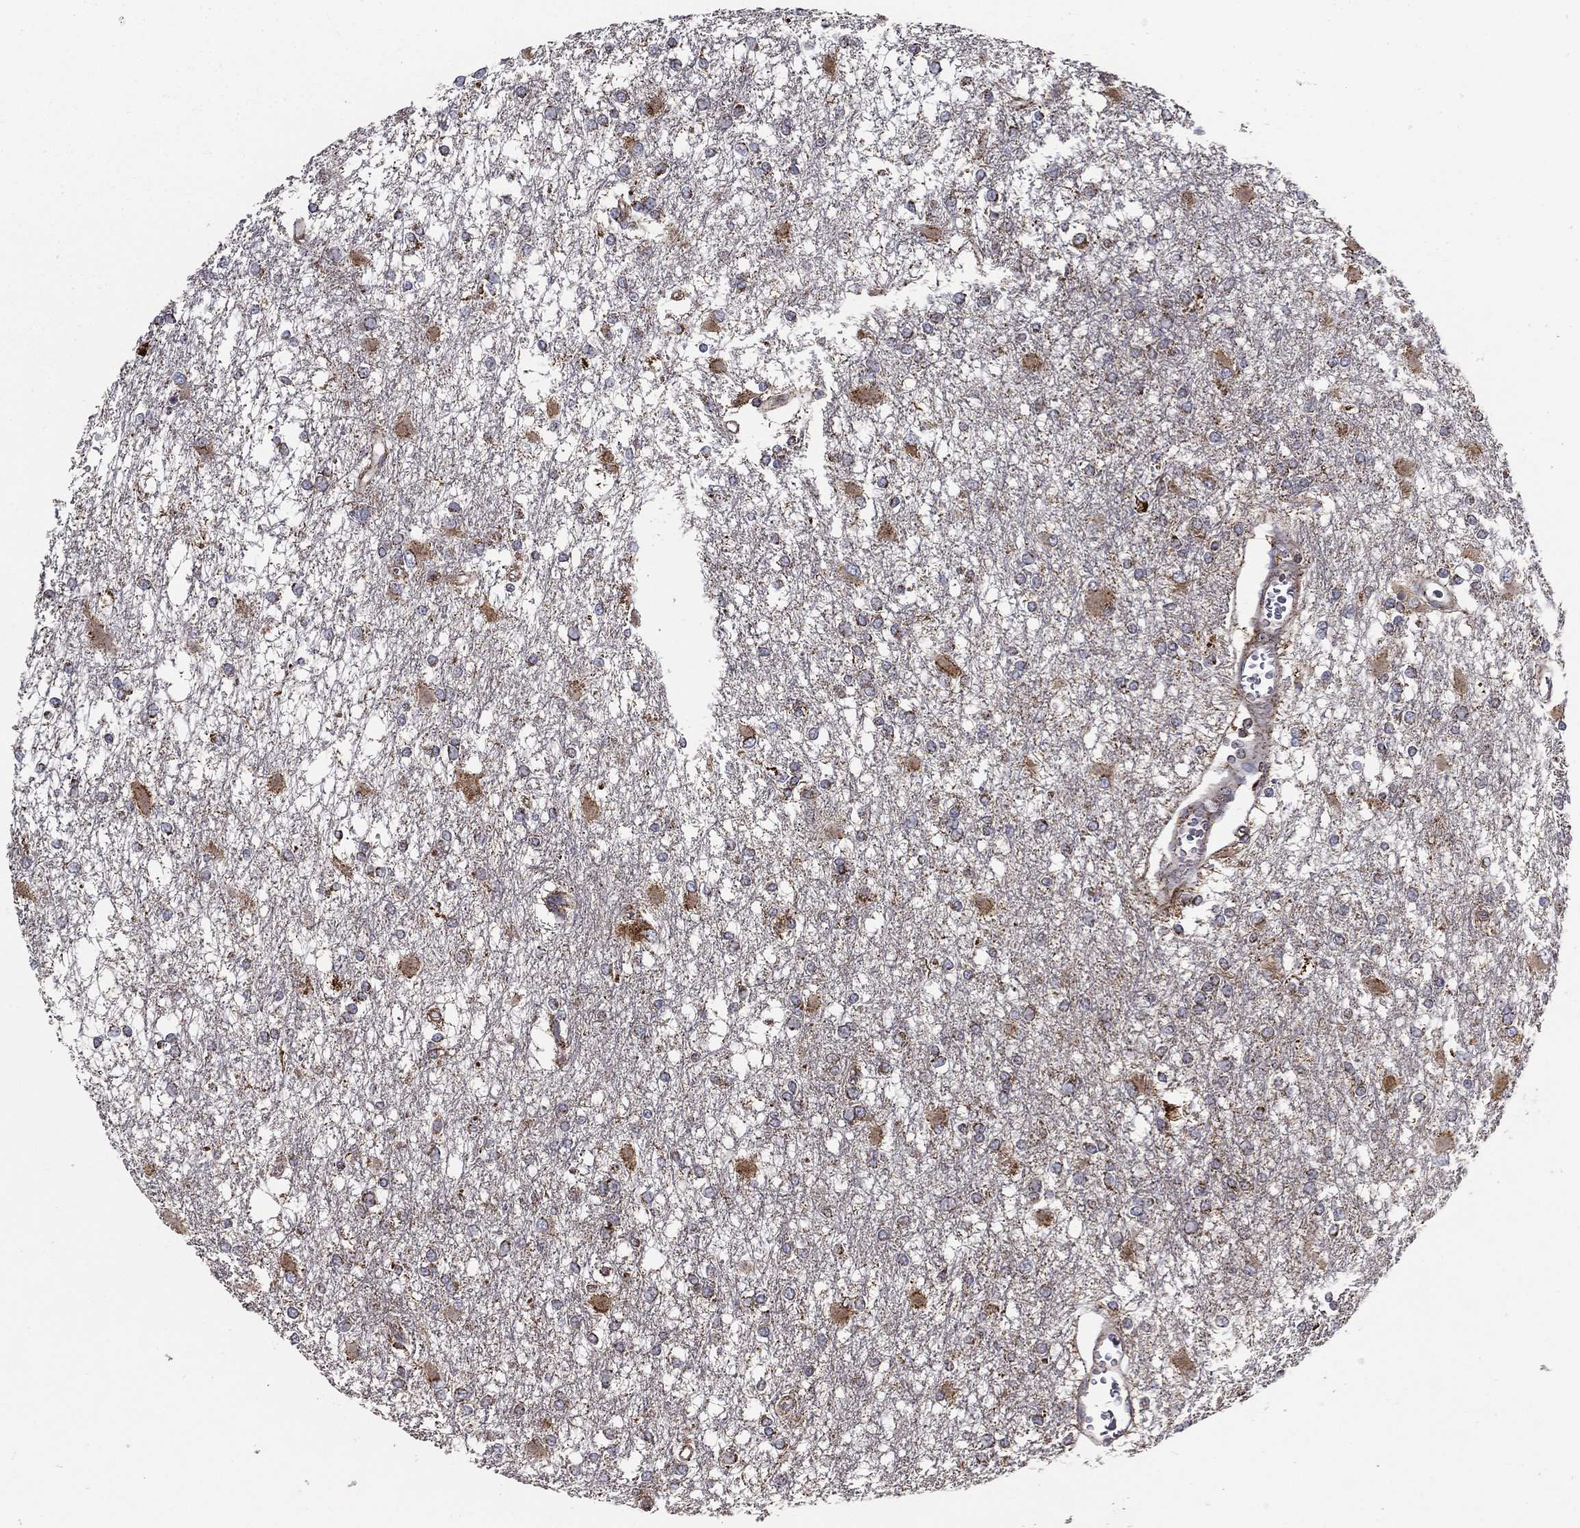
{"staining": {"intensity": "moderate", "quantity": "<25%", "location": "cytoplasmic/membranous"}, "tissue": "glioma", "cell_type": "Tumor cells", "image_type": "cancer", "snomed": [{"axis": "morphology", "description": "Glioma, malignant, High grade"}, {"axis": "topography", "description": "Cerebral cortex"}], "caption": "DAB immunohistochemical staining of malignant glioma (high-grade) shows moderate cytoplasmic/membranous protein staining in about <25% of tumor cells.", "gene": "MT-CYB", "patient": {"sex": "male", "age": 79}}